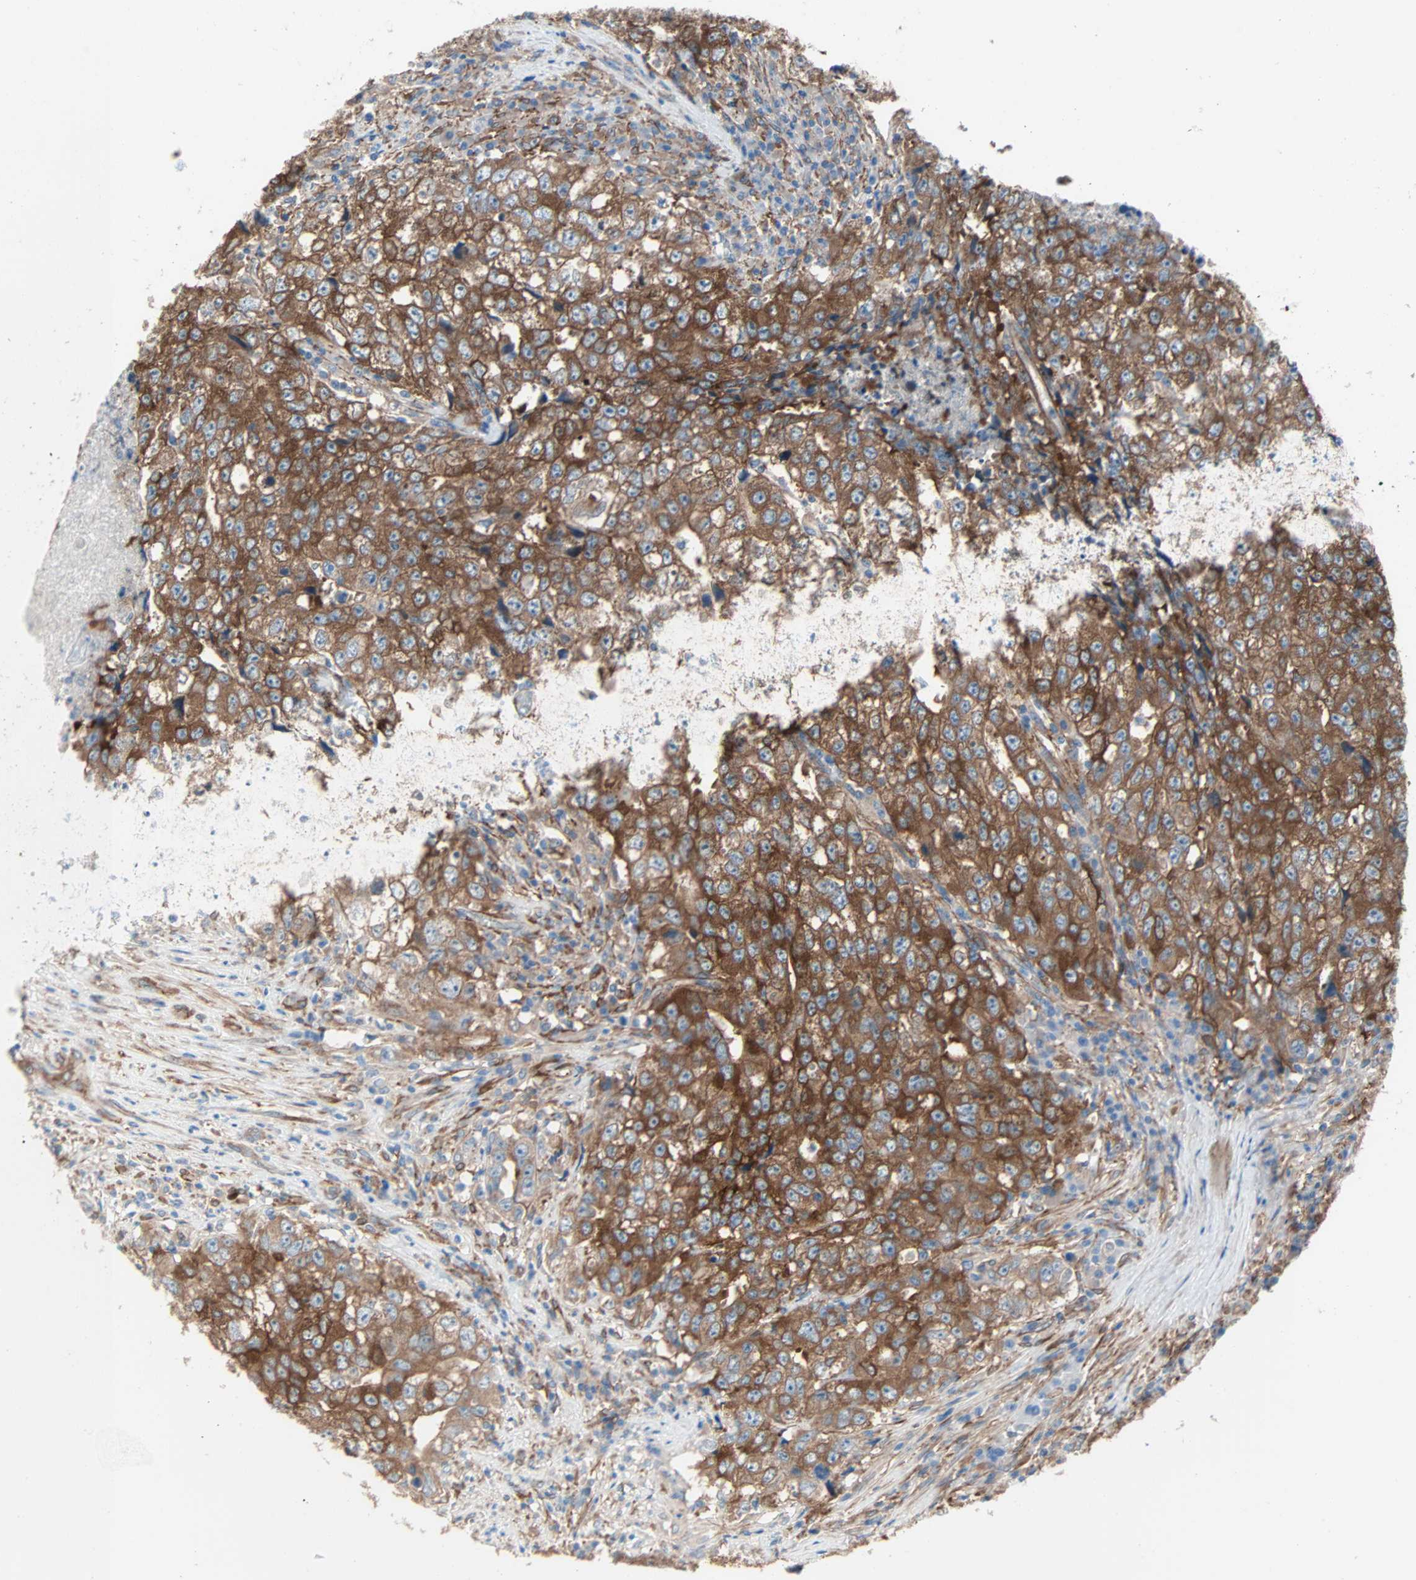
{"staining": {"intensity": "strong", "quantity": ">75%", "location": "cytoplasmic/membranous"}, "tissue": "testis cancer", "cell_type": "Tumor cells", "image_type": "cancer", "snomed": [{"axis": "morphology", "description": "Necrosis, NOS"}, {"axis": "morphology", "description": "Carcinoma, Embryonal, NOS"}, {"axis": "topography", "description": "Testis"}], "caption": "This micrograph demonstrates immunohistochemistry staining of embryonal carcinoma (testis), with high strong cytoplasmic/membranous positivity in approximately >75% of tumor cells.", "gene": "EPB41L2", "patient": {"sex": "male", "age": 19}}